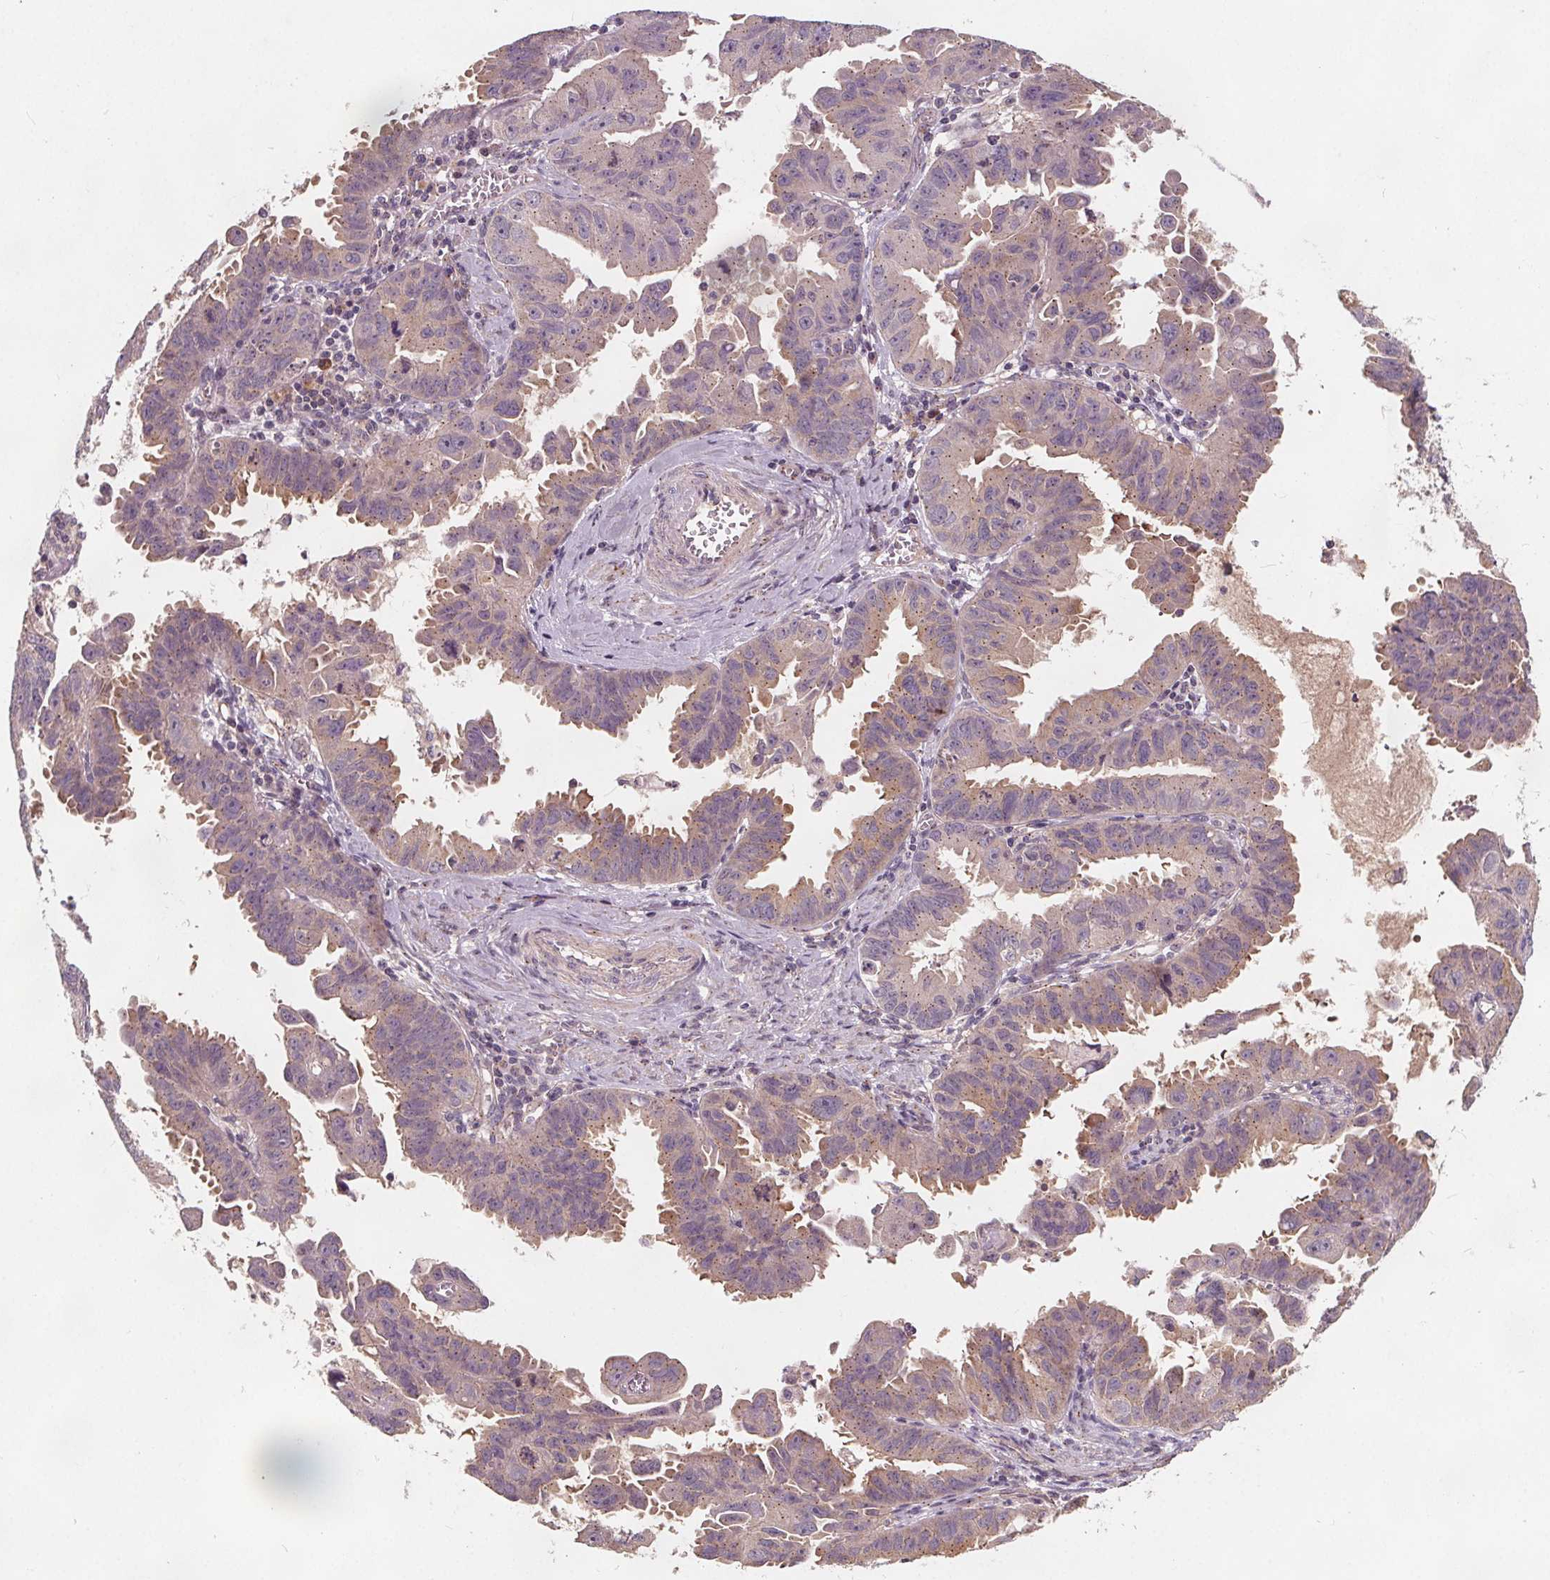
{"staining": {"intensity": "weak", "quantity": "25%-75%", "location": "cytoplasmic/membranous"}, "tissue": "ovarian cancer", "cell_type": "Tumor cells", "image_type": "cancer", "snomed": [{"axis": "morphology", "description": "Carcinoma, endometroid"}, {"axis": "topography", "description": "Ovary"}], "caption": "There is low levels of weak cytoplasmic/membranous expression in tumor cells of endometroid carcinoma (ovarian), as demonstrated by immunohistochemical staining (brown color).", "gene": "CSNK1G2", "patient": {"sex": "female", "age": 85}}